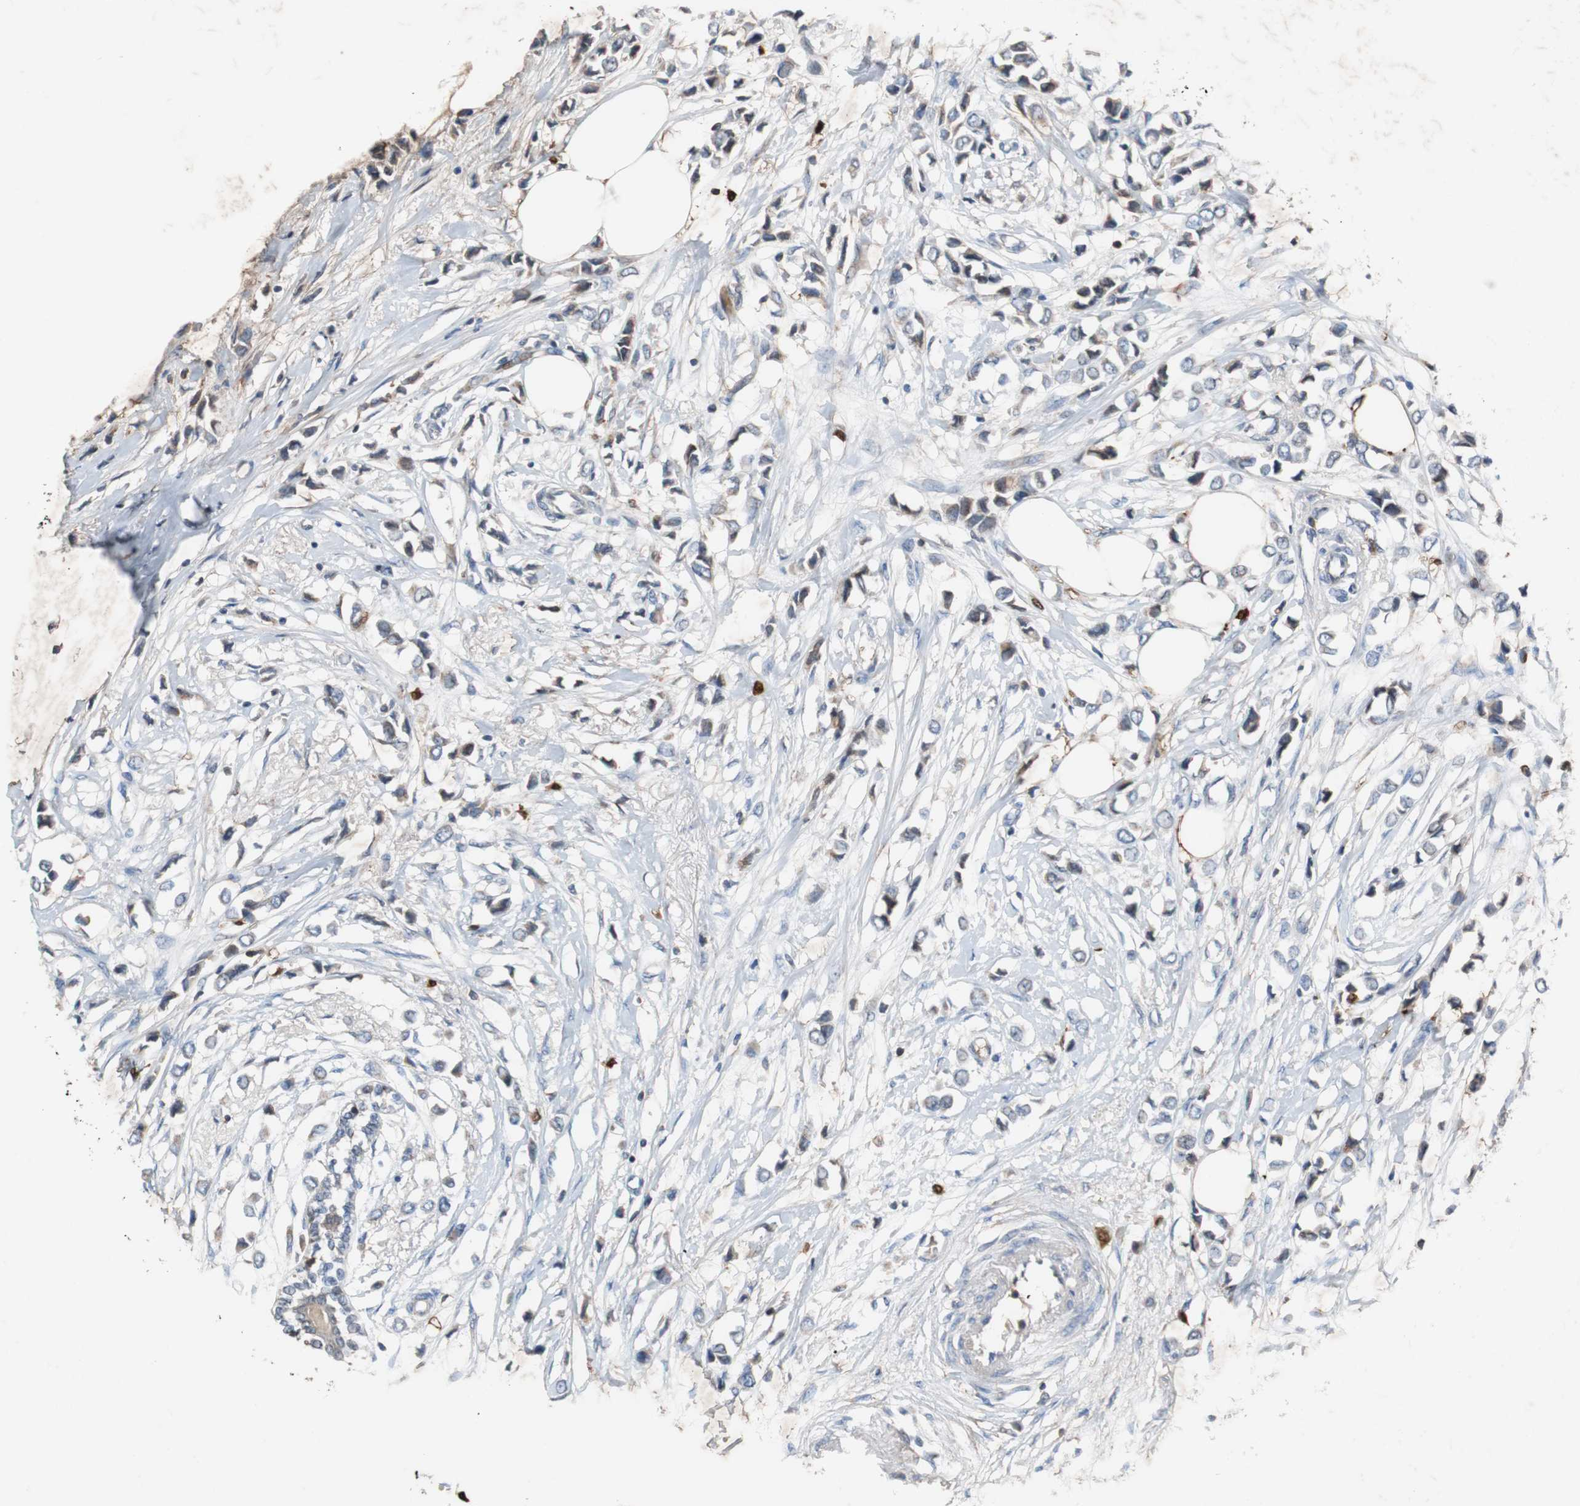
{"staining": {"intensity": "weak", "quantity": "<25%", "location": "cytoplasmic/membranous"}, "tissue": "breast cancer", "cell_type": "Tumor cells", "image_type": "cancer", "snomed": [{"axis": "morphology", "description": "Lobular carcinoma"}, {"axis": "topography", "description": "Breast"}], "caption": "DAB immunohistochemical staining of human breast lobular carcinoma displays no significant staining in tumor cells.", "gene": "CALB2", "patient": {"sex": "female", "age": 51}}